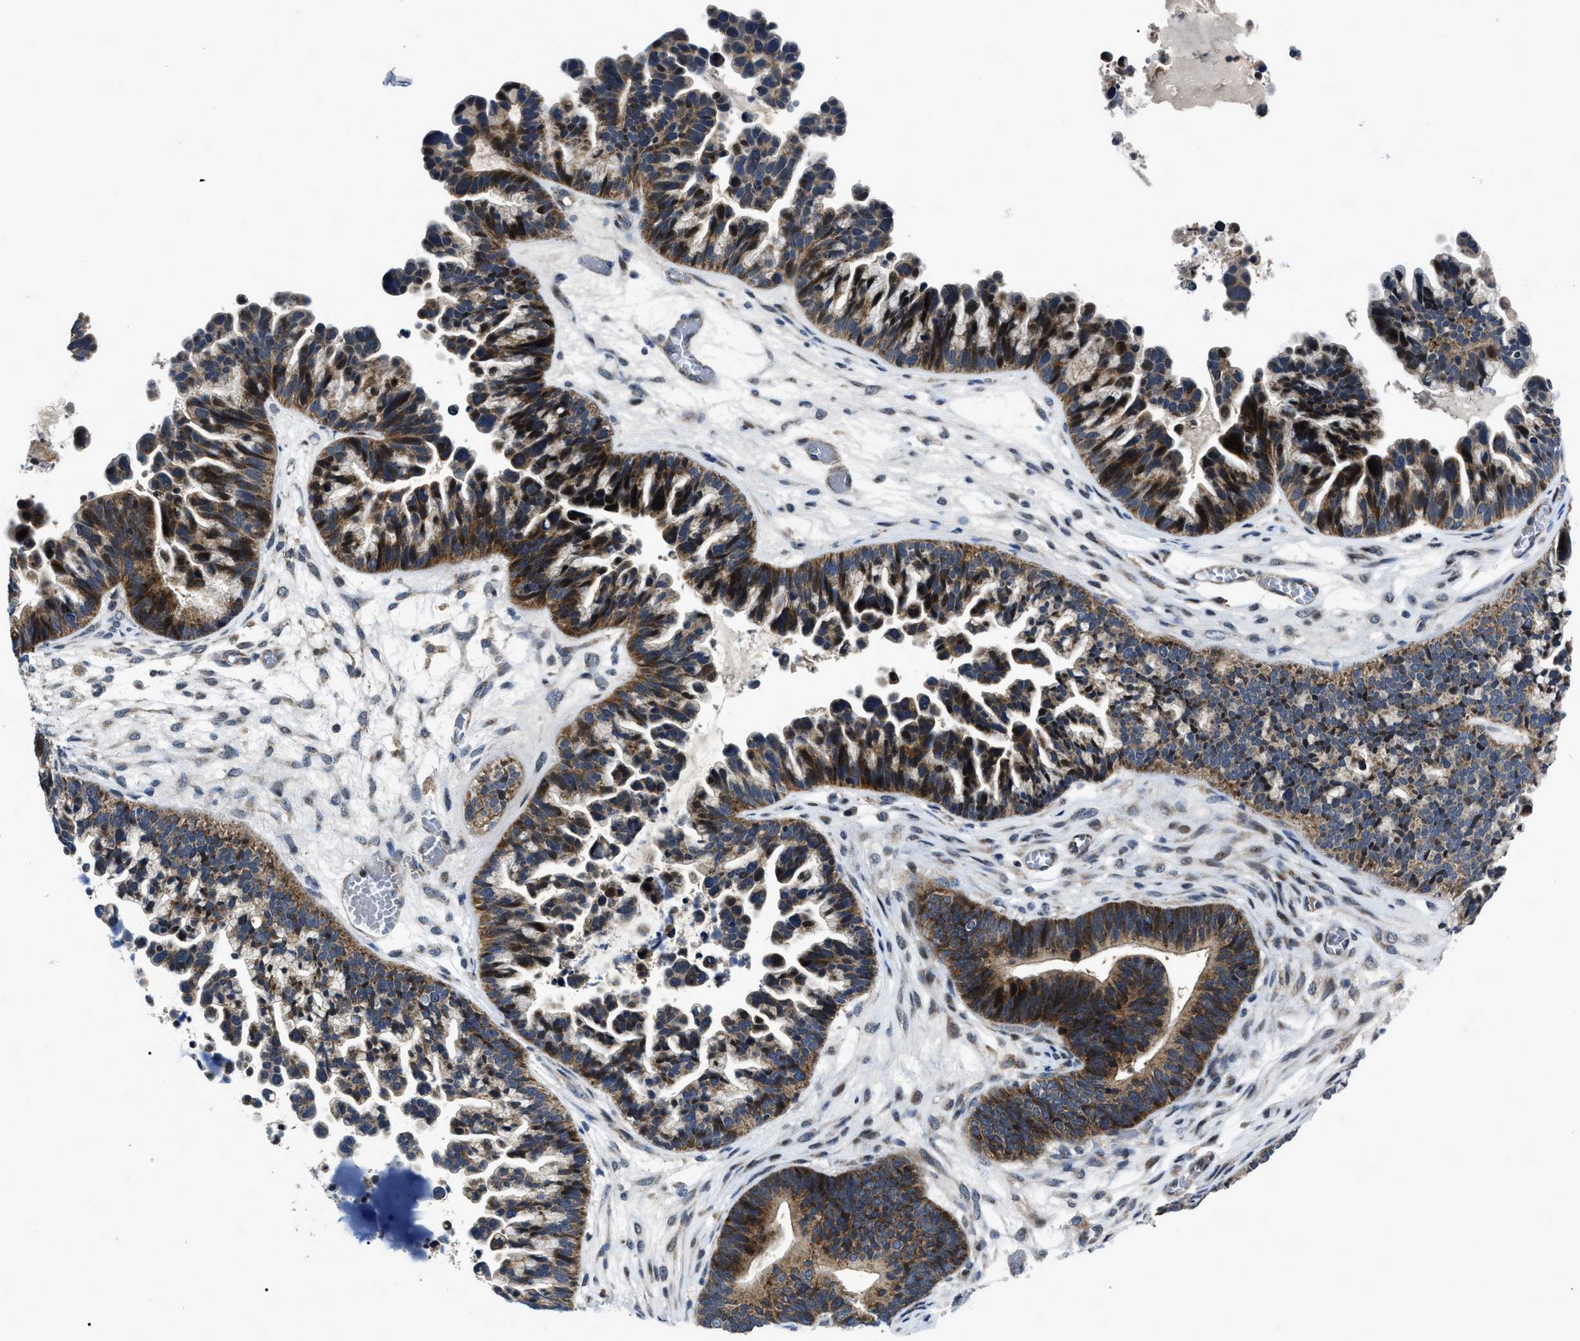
{"staining": {"intensity": "strong", "quantity": ">75%", "location": "cytoplasmic/membranous"}, "tissue": "ovarian cancer", "cell_type": "Tumor cells", "image_type": "cancer", "snomed": [{"axis": "morphology", "description": "Cystadenocarcinoma, serous, NOS"}, {"axis": "topography", "description": "Ovary"}], "caption": "Strong cytoplasmic/membranous expression is present in about >75% of tumor cells in ovarian cancer (serous cystadenocarcinoma).", "gene": "PPWD1", "patient": {"sex": "female", "age": 56}}